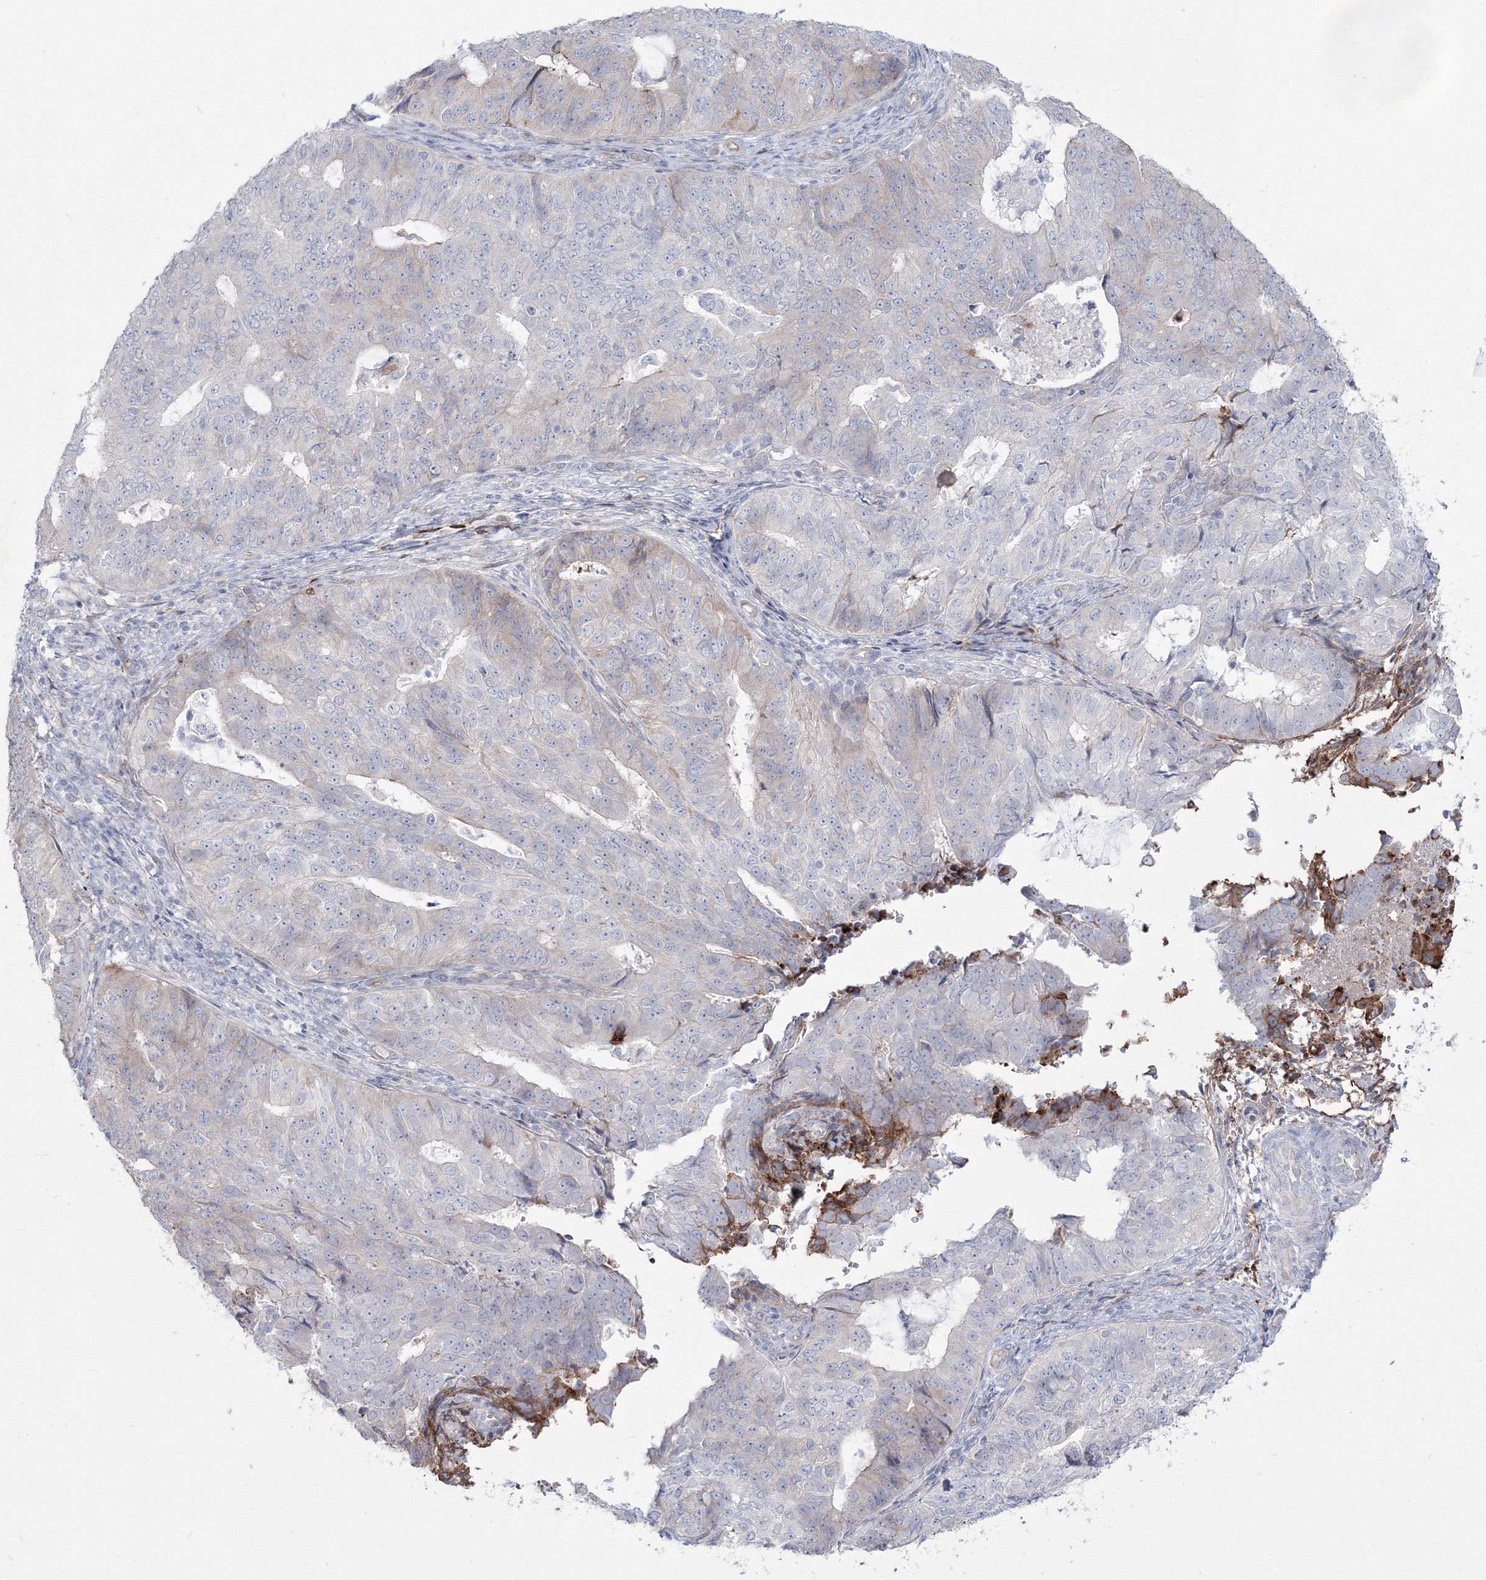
{"staining": {"intensity": "negative", "quantity": "none", "location": "none"}, "tissue": "endometrial cancer", "cell_type": "Tumor cells", "image_type": "cancer", "snomed": [{"axis": "morphology", "description": "Adenocarcinoma, NOS"}, {"axis": "topography", "description": "Endometrium"}], "caption": "This is an immunohistochemistry (IHC) image of endometrial cancer. There is no positivity in tumor cells.", "gene": "HYAL2", "patient": {"sex": "female", "age": 32}}